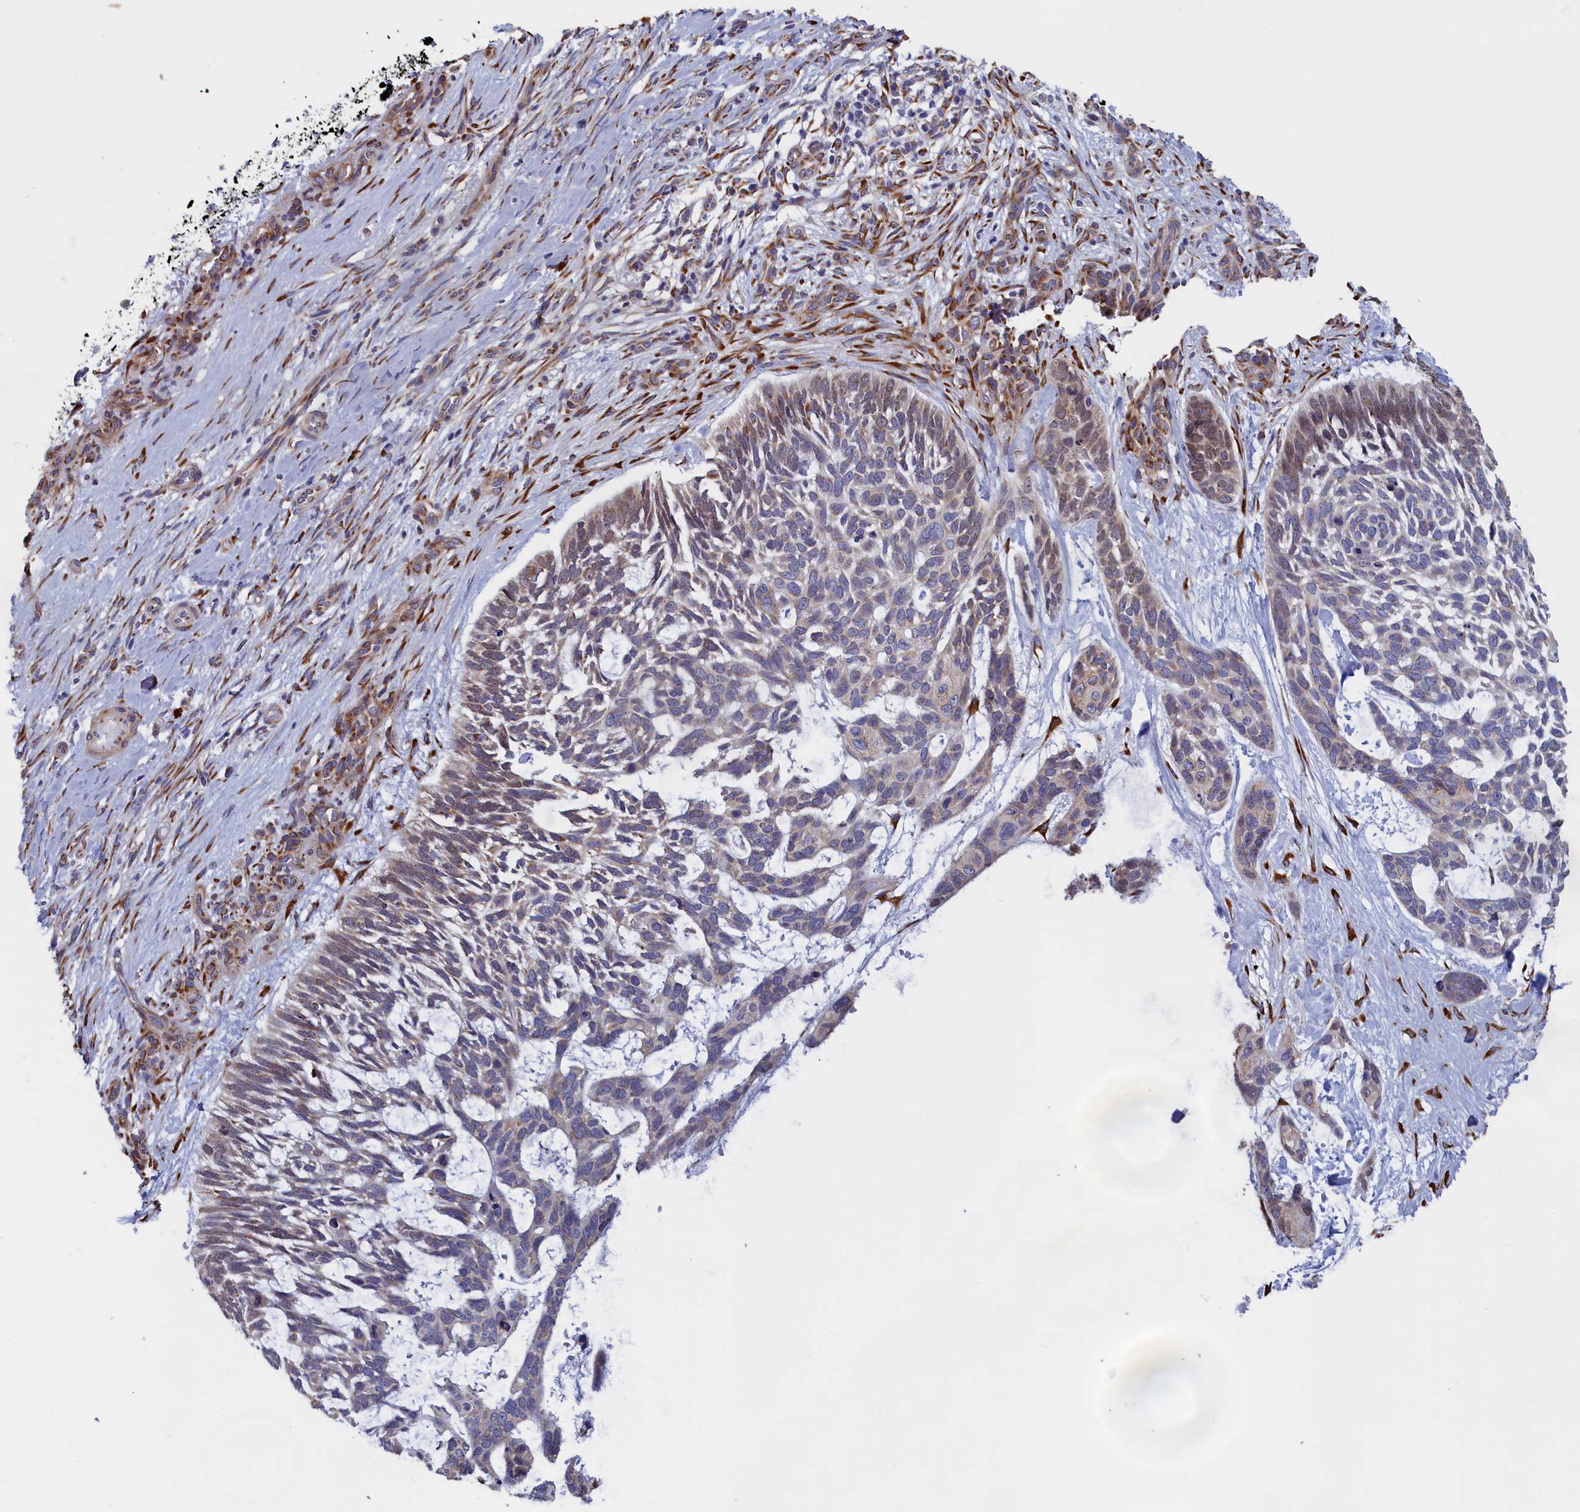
{"staining": {"intensity": "weak", "quantity": "25%-75%", "location": "cytoplasmic/membranous"}, "tissue": "skin cancer", "cell_type": "Tumor cells", "image_type": "cancer", "snomed": [{"axis": "morphology", "description": "Basal cell carcinoma"}, {"axis": "topography", "description": "Skin"}], "caption": "Protein expression analysis of skin basal cell carcinoma displays weak cytoplasmic/membranous expression in approximately 25%-75% of tumor cells.", "gene": "CCDC68", "patient": {"sex": "male", "age": 88}}